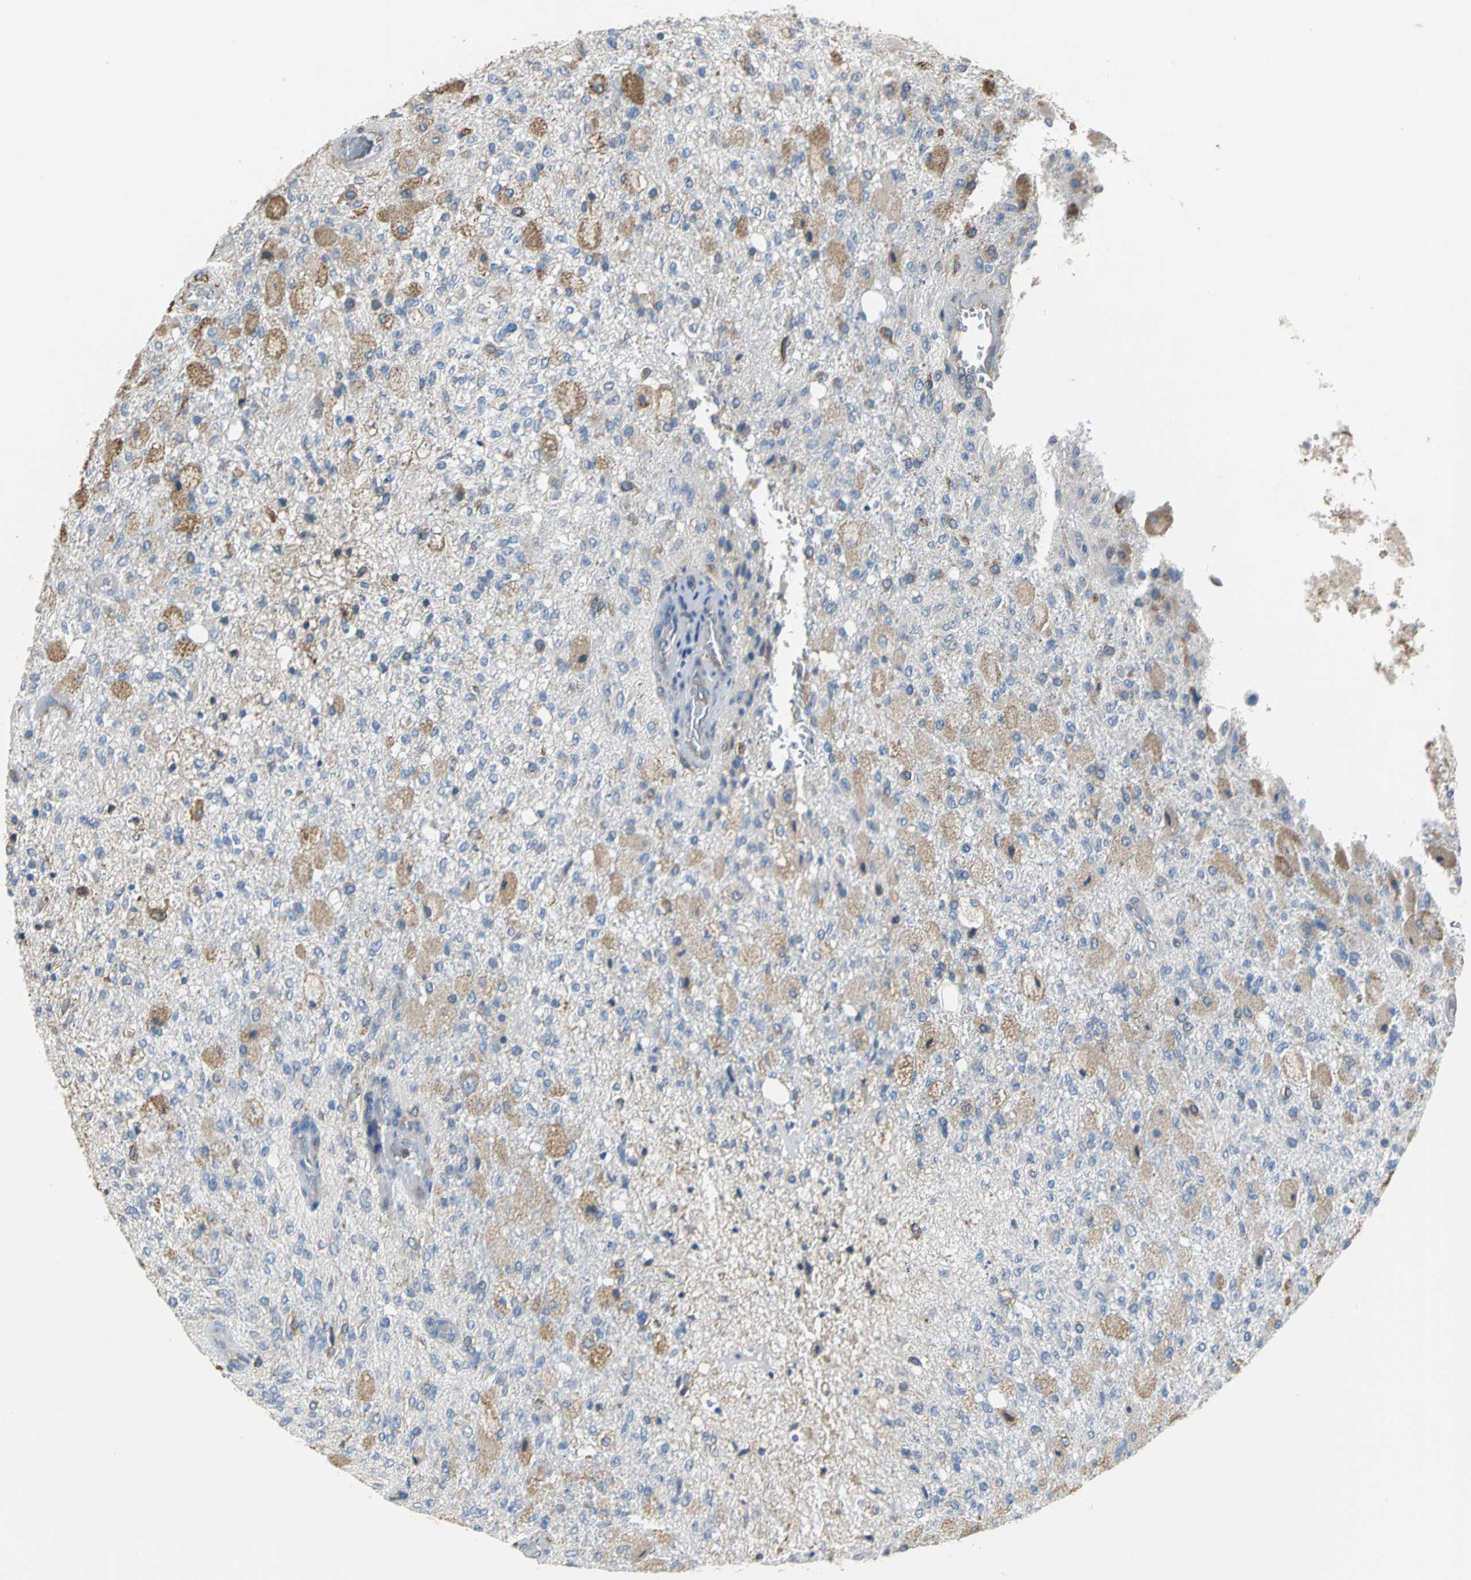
{"staining": {"intensity": "weak", "quantity": "25%-75%", "location": "cytoplasmic/membranous"}, "tissue": "glioma", "cell_type": "Tumor cells", "image_type": "cancer", "snomed": [{"axis": "morphology", "description": "Normal tissue, NOS"}, {"axis": "morphology", "description": "Glioma, malignant, High grade"}, {"axis": "topography", "description": "Cerebral cortex"}], "caption": "A histopathology image of glioma stained for a protein exhibits weak cytoplasmic/membranous brown staining in tumor cells.", "gene": "SDF2L1", "patient": {"sex": "male", "age": 77}}